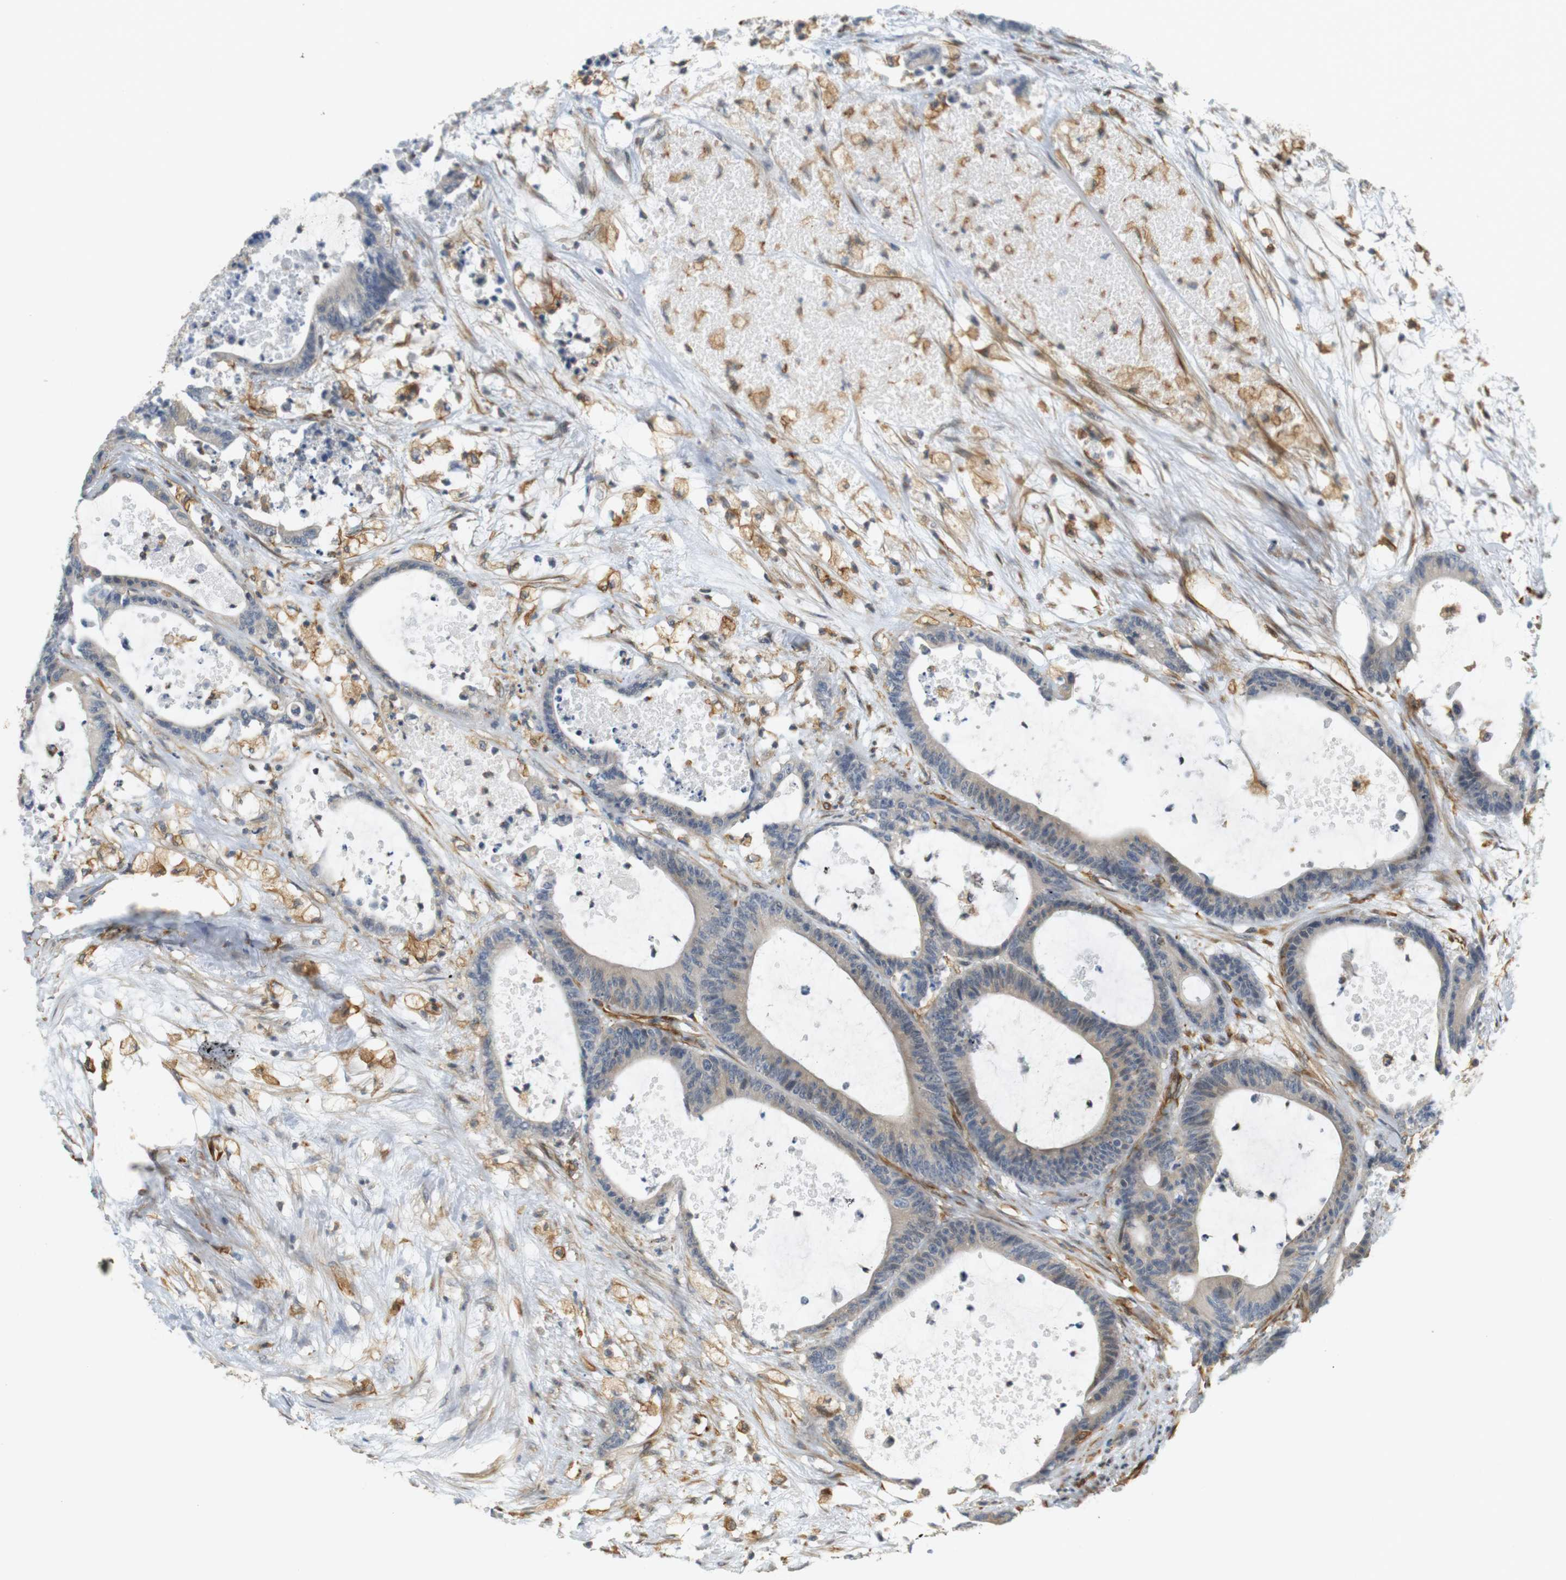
{"staining": {"intensity": "weak", "quantity": ">75%", "location": "cytoplasmic/membranous"}, "tissue": "colorectal cancer", "cell_type": "Tumor cells", "image_type": "cancer", "snomed": [{"axis": "morphology", "description": "Adenocarcinoma, NOS"}, {"axis": "topography", "description": "Colon"}], "caption": "Tumor cells exhibit low levels of weak cytoplasmic/membranous positivity in about >75% of cells in human colorectal cancer.", "gene": "CYTH3", "patient": {"sex": "female", "age": 84}}